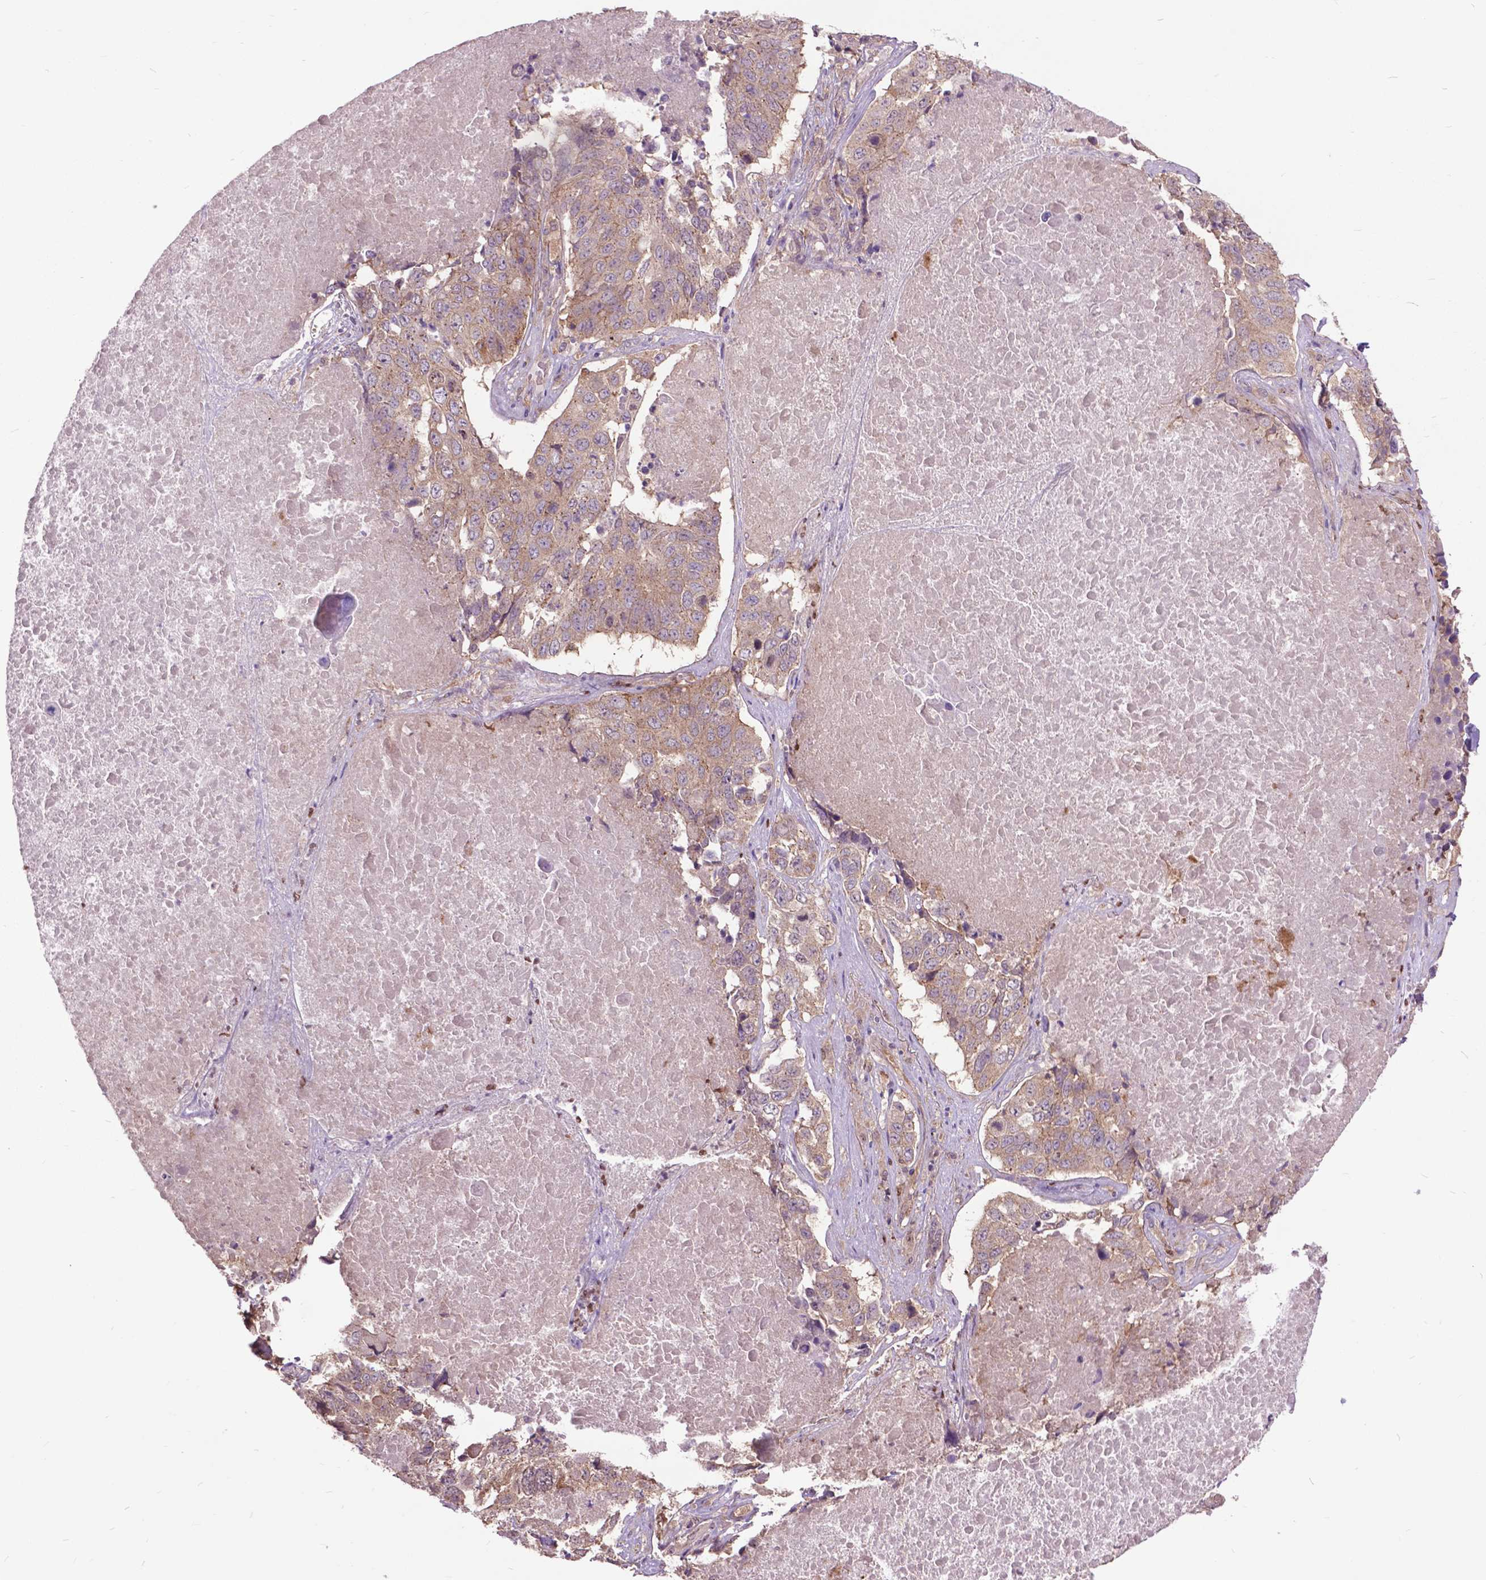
{"staining": {"intensity": "weak", "quantity": ">75%", "location": "cytoplasmic/membranous"}, "tissue": "lung cancer", "cell_type": "Tumor cells", "image_type": "cancer", "snomed": [{"axis": "morphology", "description": "Normal tissue, NOS"}, {"axis": "morphology", "description": "Squamous cell carcinoma, NOS"}, {"axis": "topography", "description": "Bronchus"}, {"axis": "topography", "description": "Lung"}], "caption": "High-power microscopy captured an IHC photomicrograph of lung squamous cell carcinoma, revealing weak cytoplasmic/membranous positivity in about >75% of tumor cells.", "gene": "ARAF", "patient": {"sex": "male", "age": 64}}